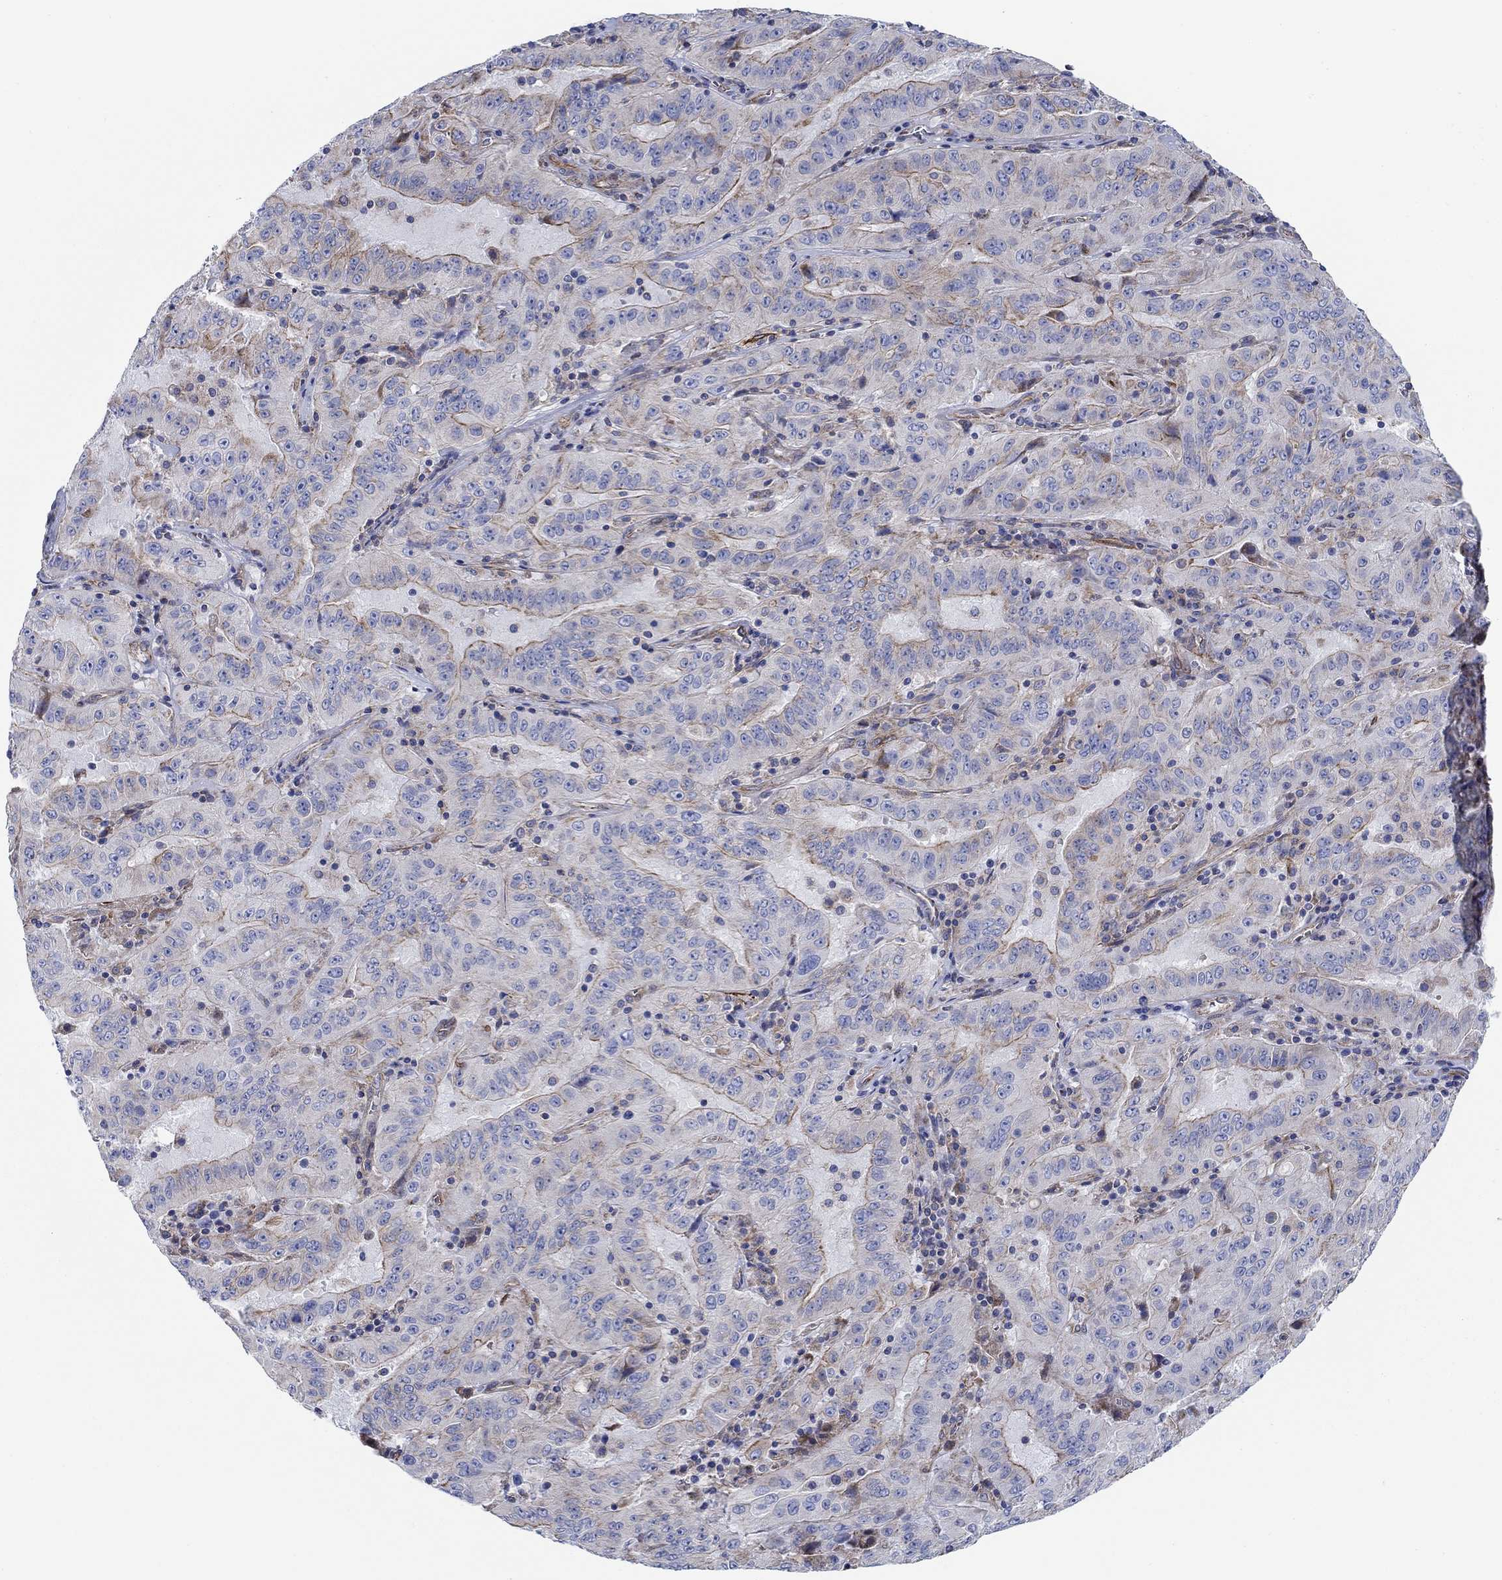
{"staining": {"intensity": "moderate", "quantity": "25%-75%", "location": "cytoplasmic/membranous"}, "tissue": "pancreatic cancer", "cell_type": "Tumor cells", "image_type": "cancer", "snomed": [{"axis": "morphology", "description": "Adenocarcinoma, NOS"}, {"axis": "topography", "description": "Pancreas"}], "caption": "This micrograph reveals immunohistochemistry (IHC) staining of human pancreatic cancer (adenocarcinoma), with medium moderate cytoplasmic/membranous expression in approximately 25%-75% of tumor cells.", "gene": "FMN1", "patient": {"sex": "male", "age": 63}}